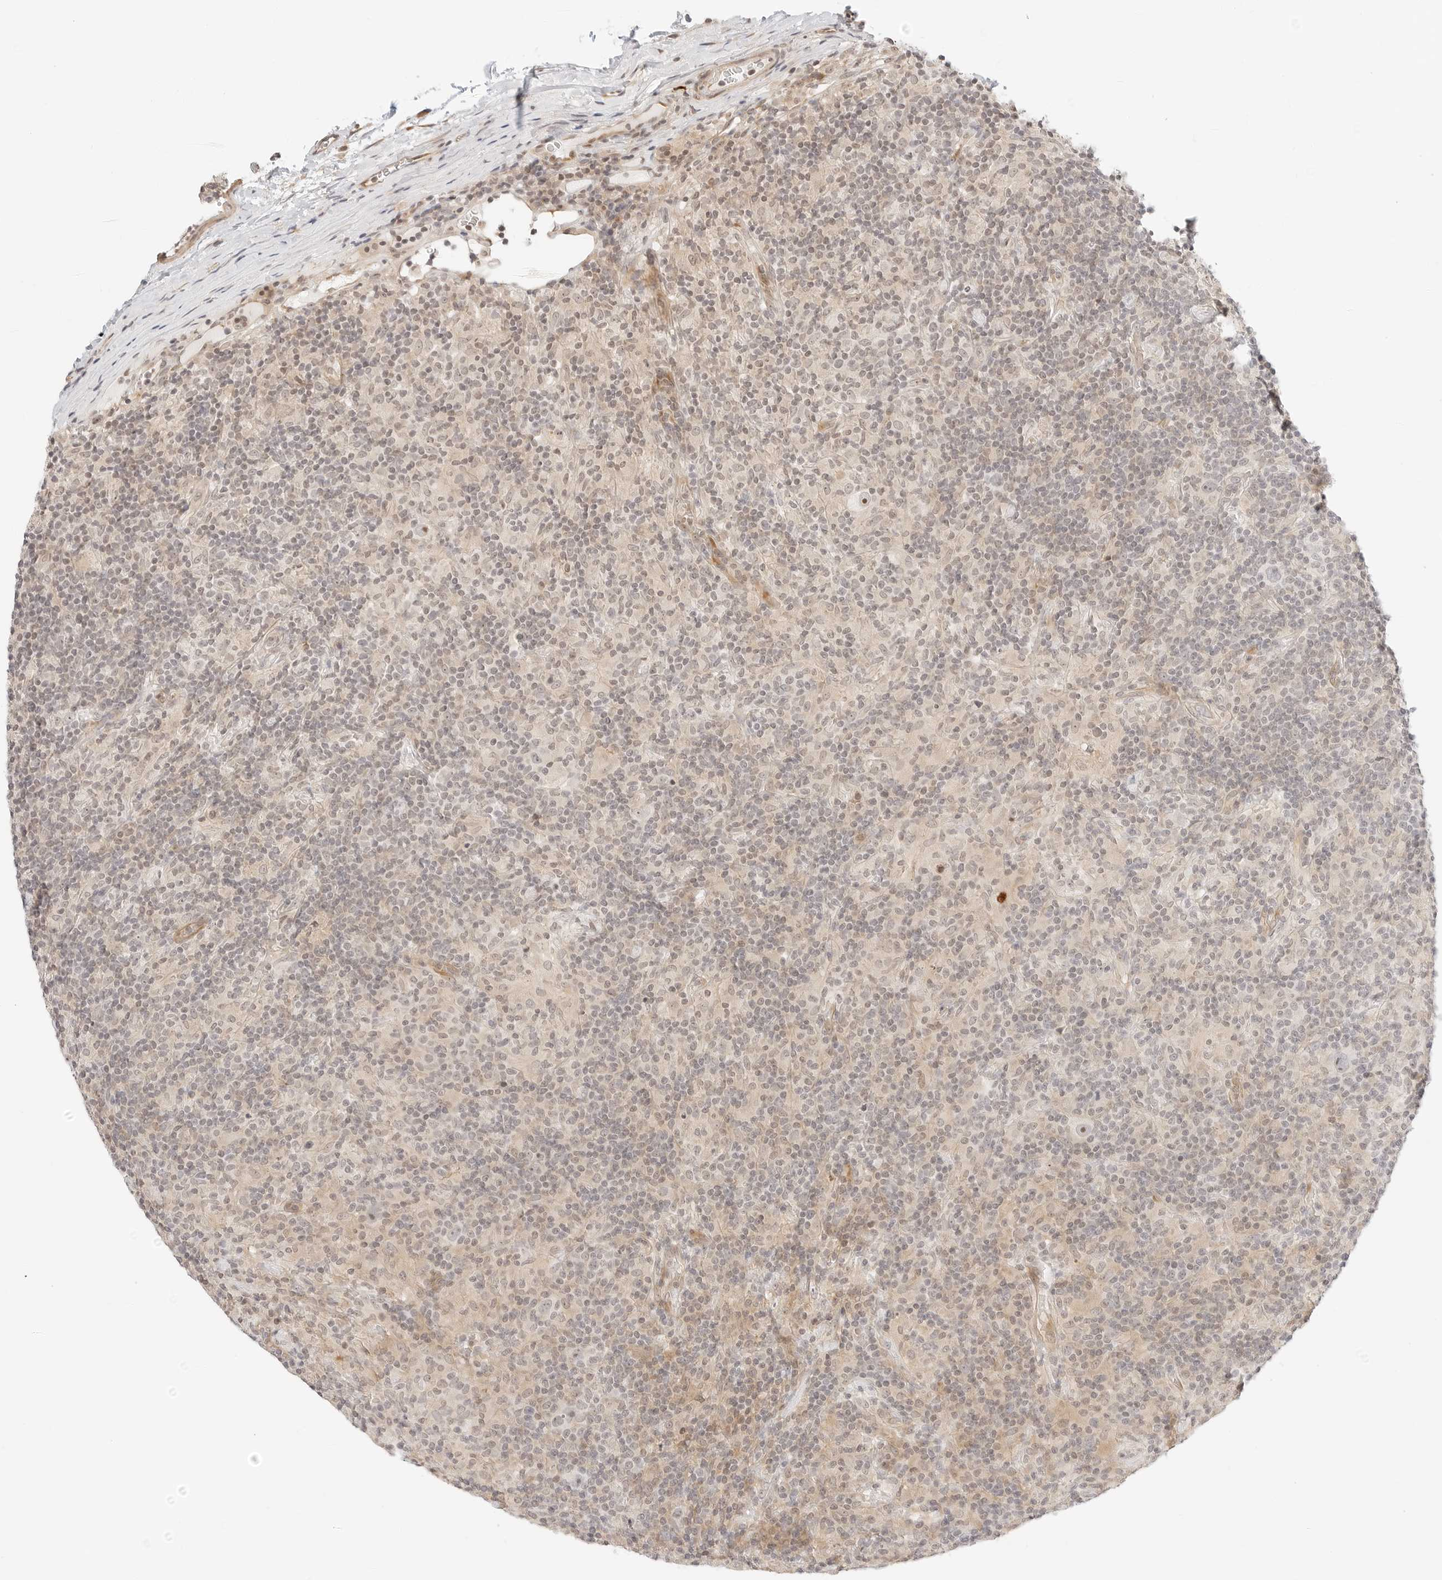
{"staining": {"intensity": "moderate", "quantity": "25%-75%", "location": "nuclear"}, "tissue": "lymphoma", "cell_type": "Tumor cells", "image_type": "cancer", "snomed": [{"axis": "morphology", "description": "Hodgkin's disease, NOS"}, {"axis": "topography", "description": "Lymph node"}], "caption": "Human lymphoma stained for a protein (brown) displays moderate nuclear positive positivity in approximately 25%-75% of tumor cells.", "gene": "TEKT2", "patient": {"sex": "male", "age": 70}}